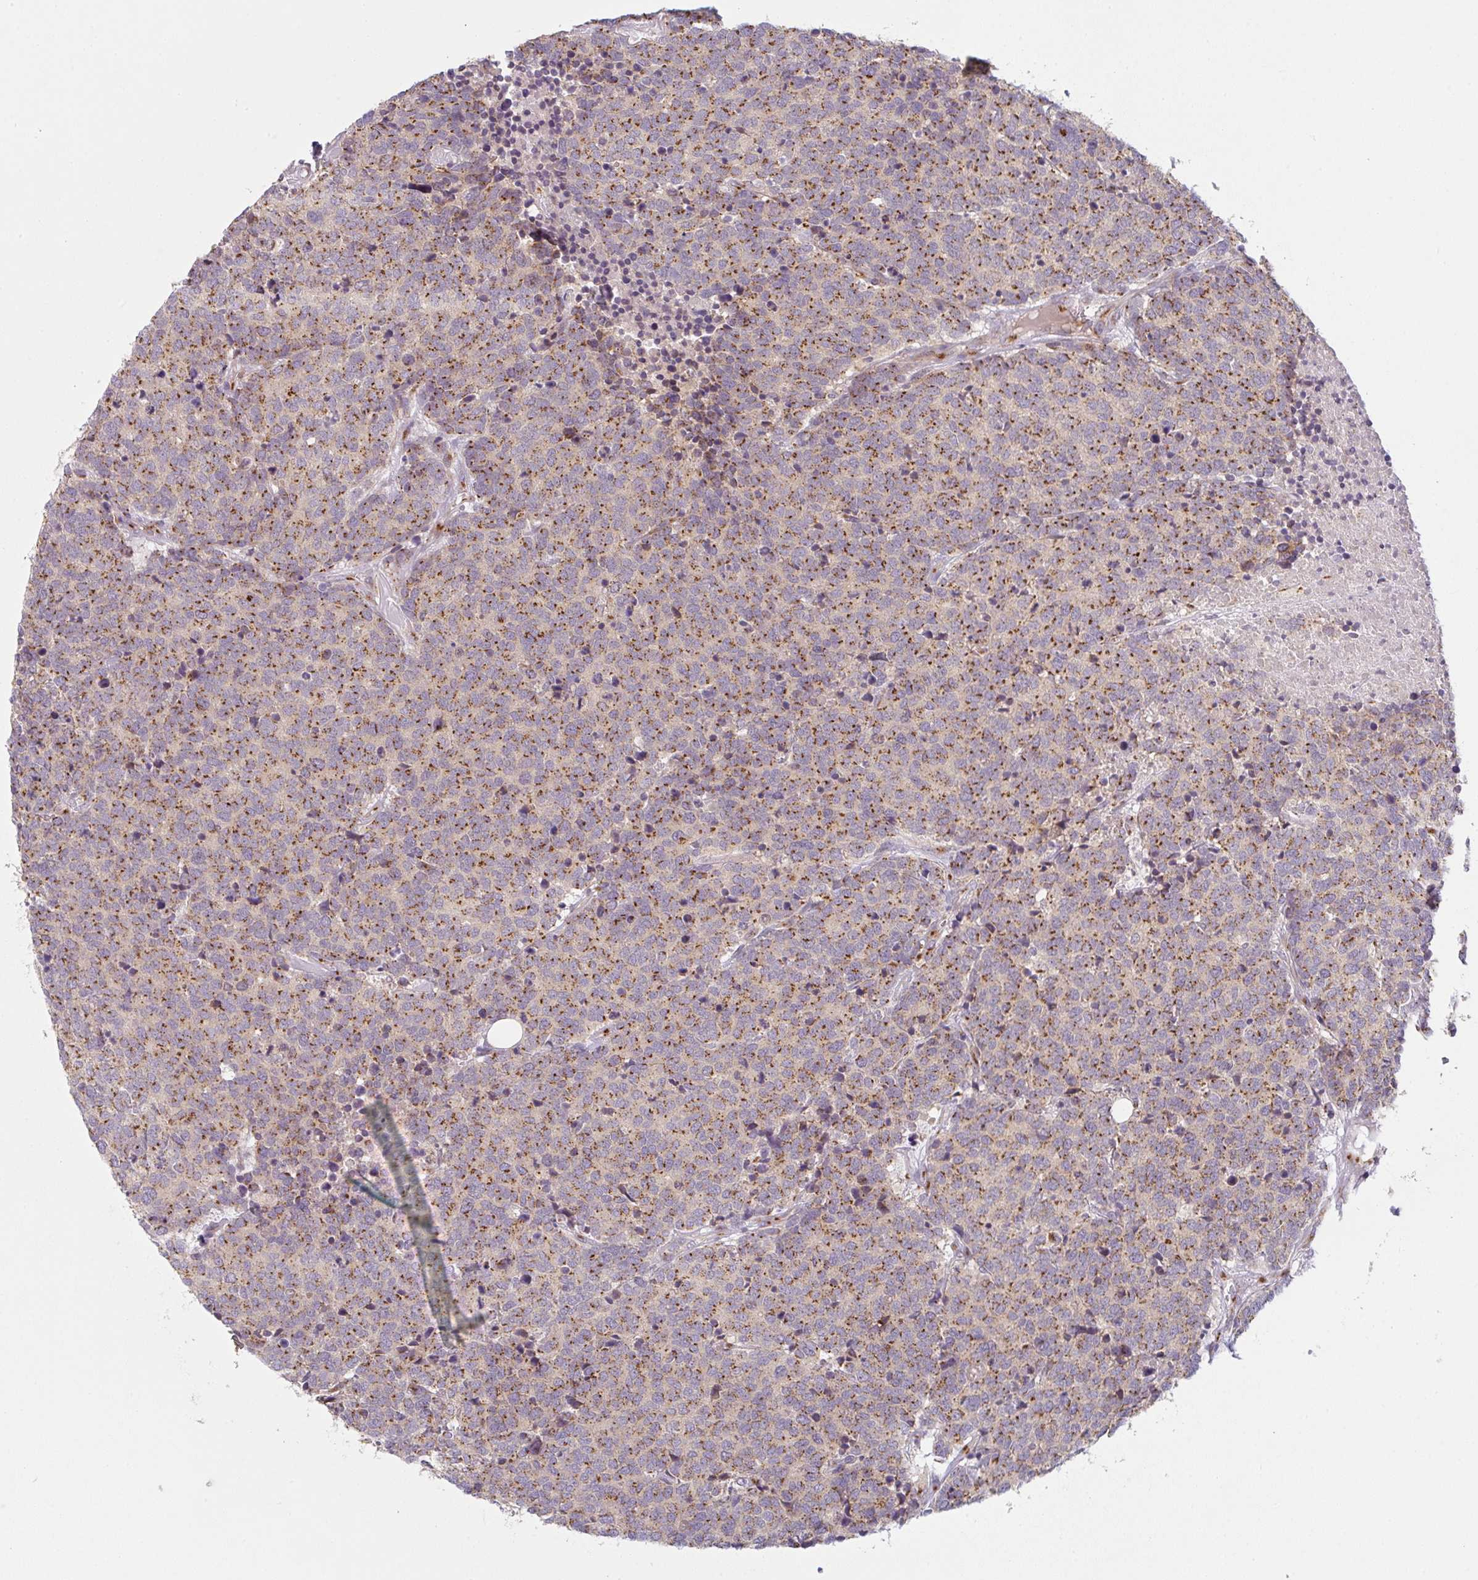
{"staining": {"intensity": "moderate", "quantity": ">75%", "location": "cytoplasmic/membranous"}, "tissue": "carcinoid", "cell_type": "Tumor cells", "image_type": "cancer", "snomed": [{"axis": "morphology", "description": "Carcinoid, malignant, NOS"}, {"axis": "topography", "description": "Skin"}], "caption": "About >75% of tumor cells in carcinoid (malignant) exhibit moderate cytoplasmic/membranous protein positivity as visualized by brown immunohistochemical staining.", "gene": "GVQW3", "patient": {"sex": "female", "age": 79}}